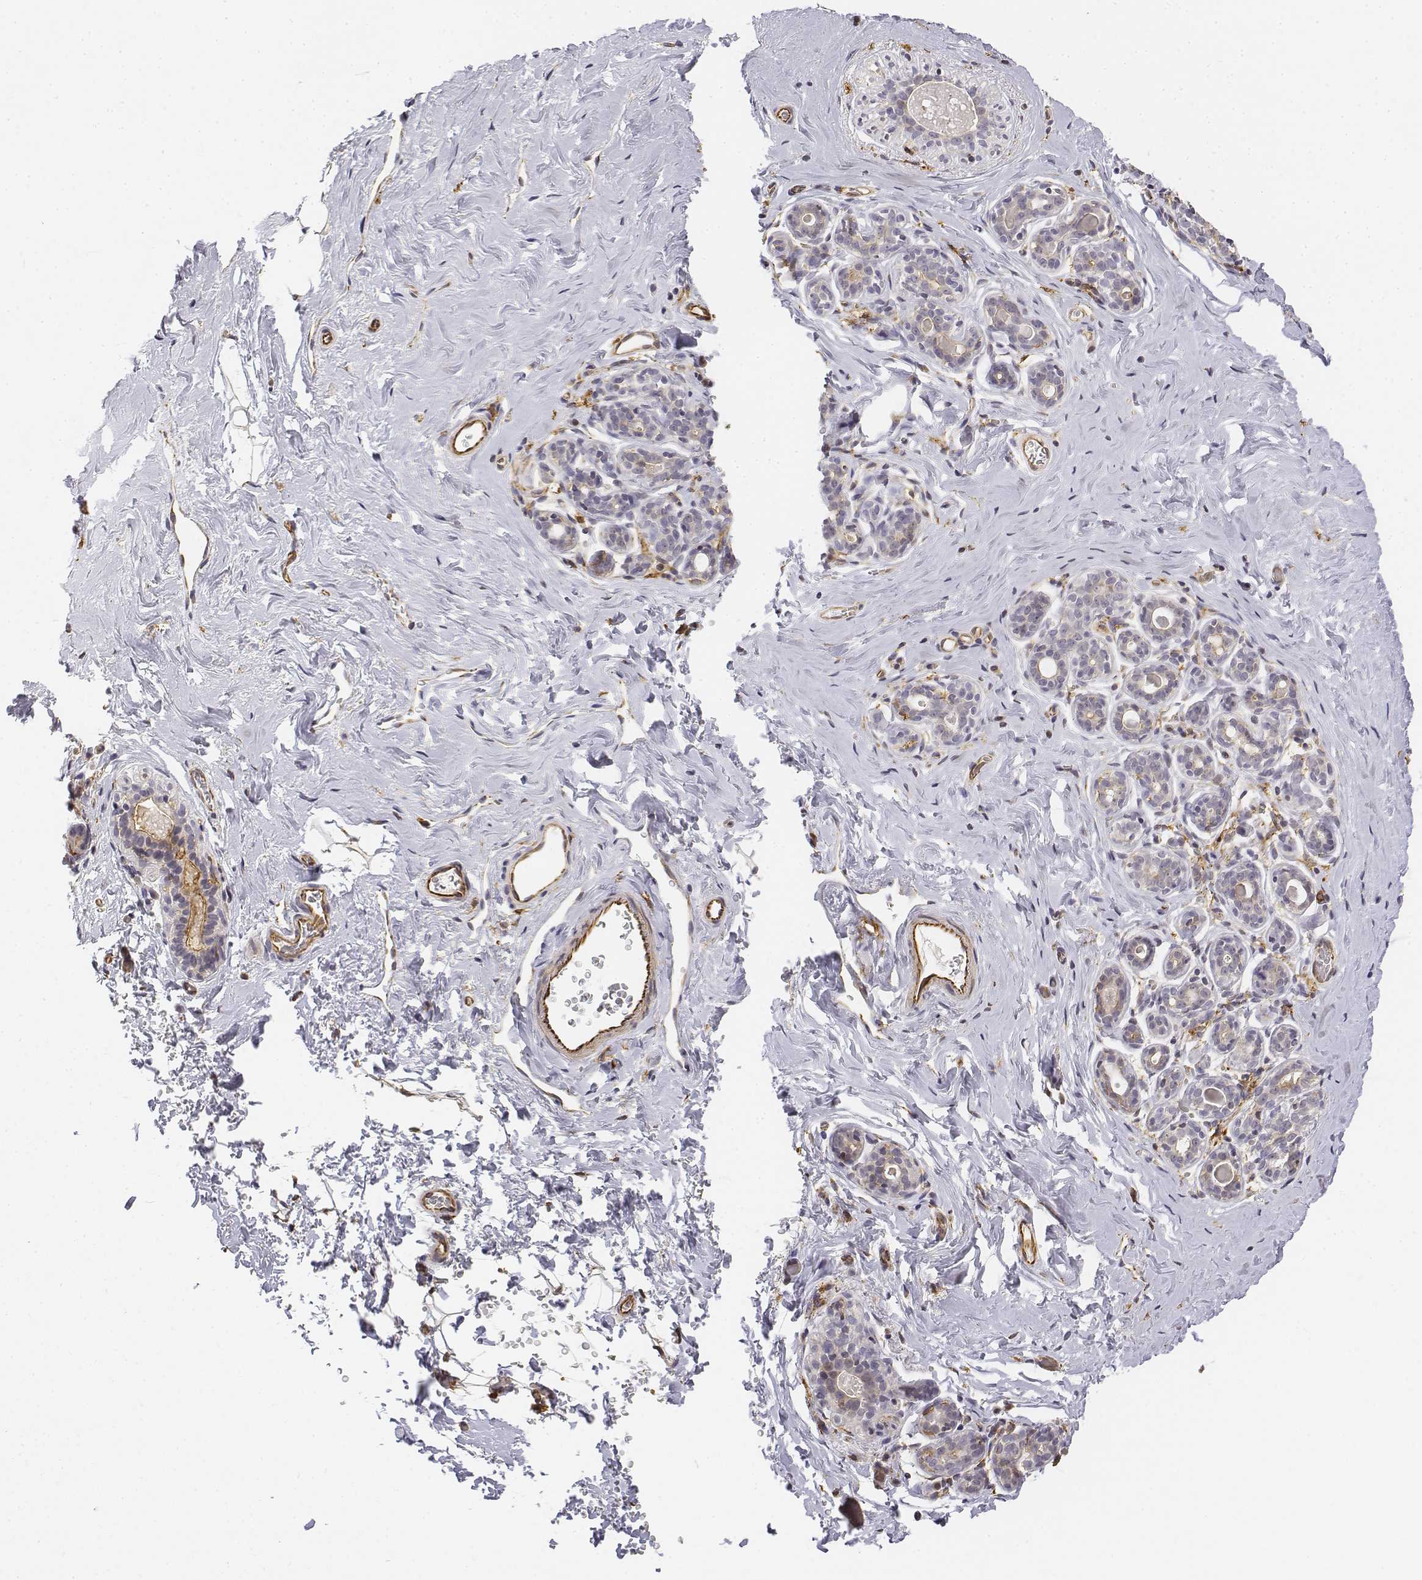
{"staining": {"intensity": "negative", "quantity": "none", "location": "none"}, "tissue": "breast", "cell_type": "Adipocytes", "image_type": "normal", "snomed": [{"axis": "morphology", "description": "Normal tissue, NOS"}, {"axis": "topography", "description": "Skin"}, {"axis": "topography", "description": "Breast"}], "caption": "This is an IHC histopathology image of normal breast. There is no staining in adipocytes.", "gene": "CD14", "patient": {"sex": "female", "age": 43}}